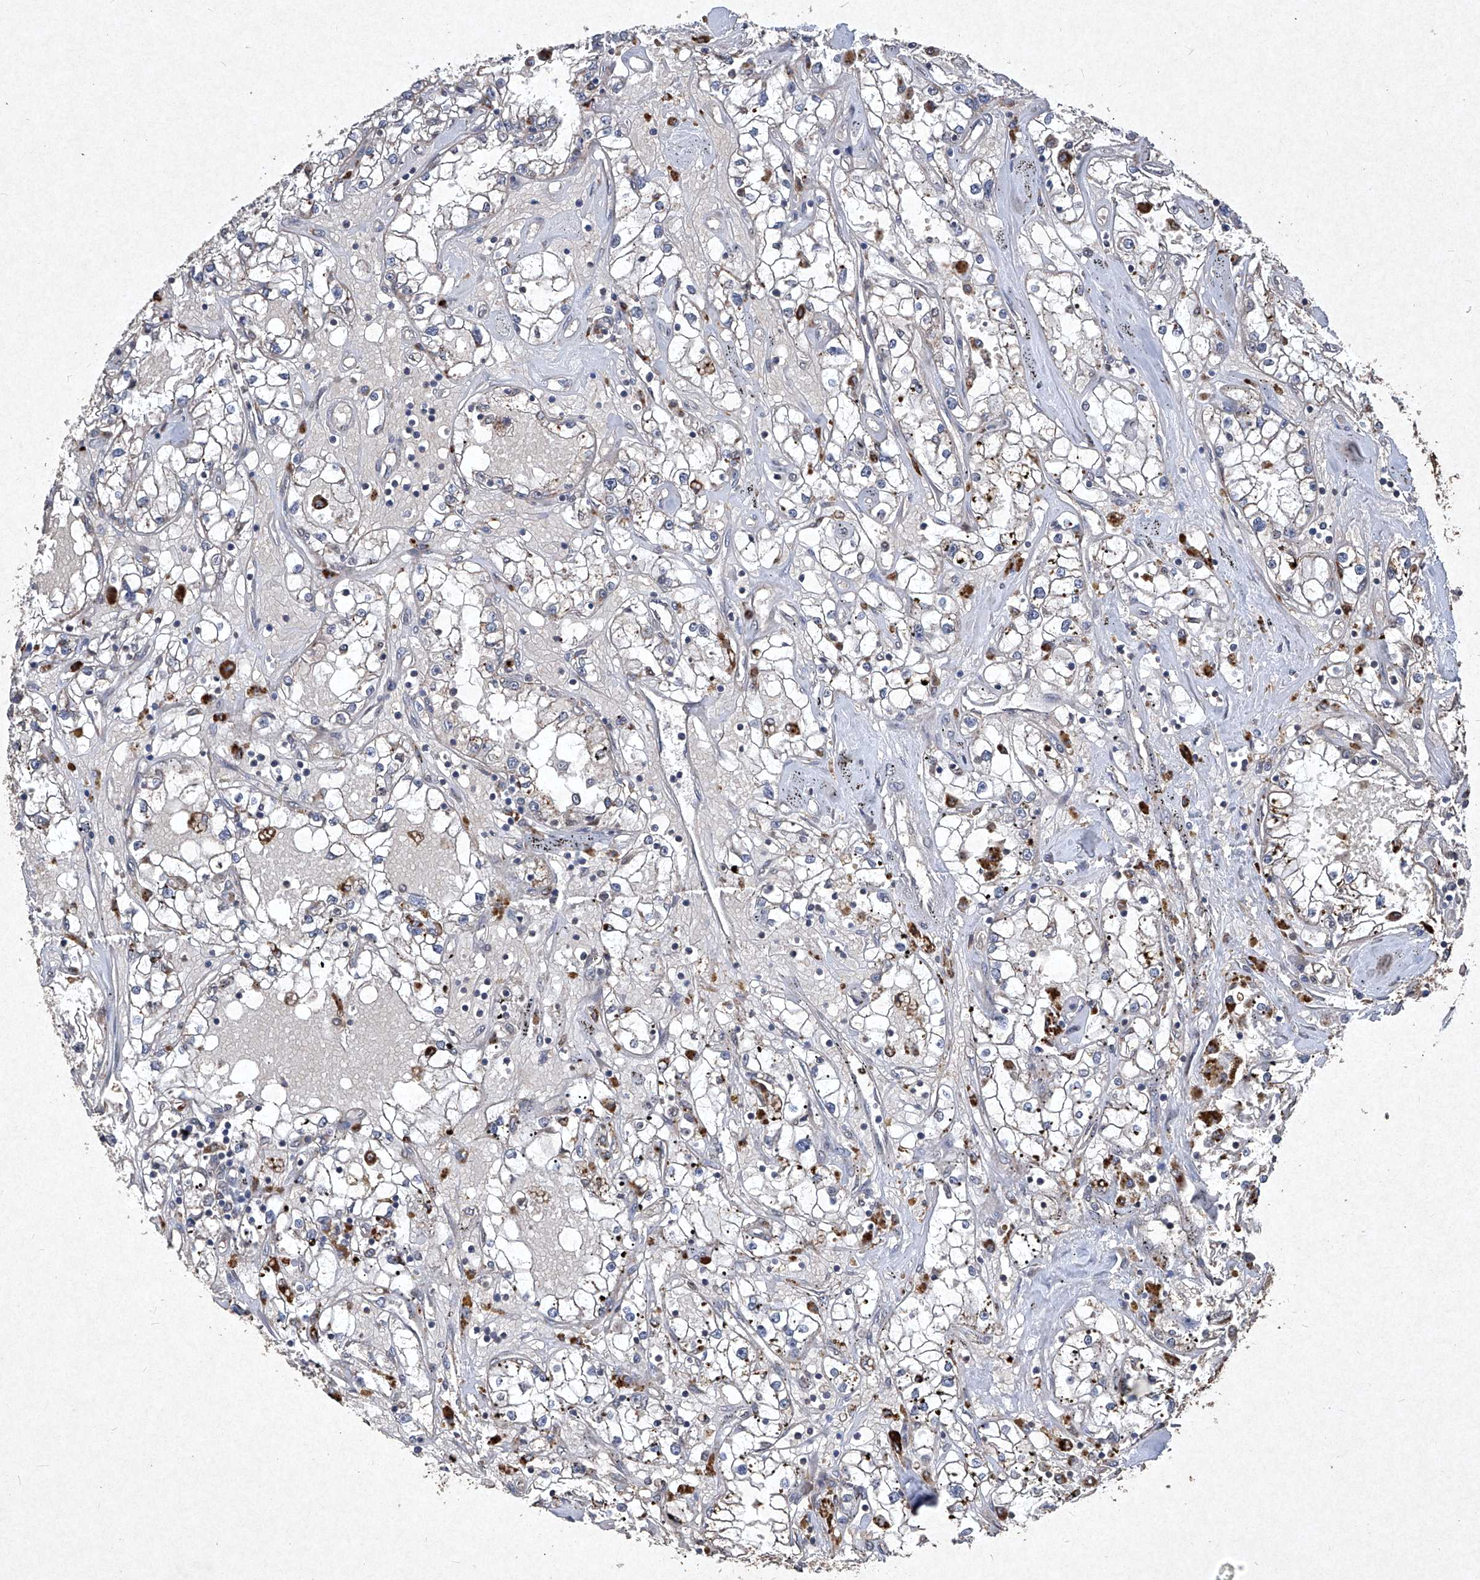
{"staining": {"intensity": "negative", "quantity": "none", "location": "none"}, "tissue": "renal cancer", "cell_type": "Tumor cells", "image_type": "cancer", "snomed": [{"axis": "morphology", "description": "Adenocarcinoma, NOS"}, {"axis": "topography", "description": "Kidney"}], "caption": "An immunohistochemistry image of renal cancer (adenocarcinoma) is shown. There is no staining in tumor cells of renal cancer (adenocarcinoma).", "gene": "MED16", "patient": {"sex": "male", "age": 56}}